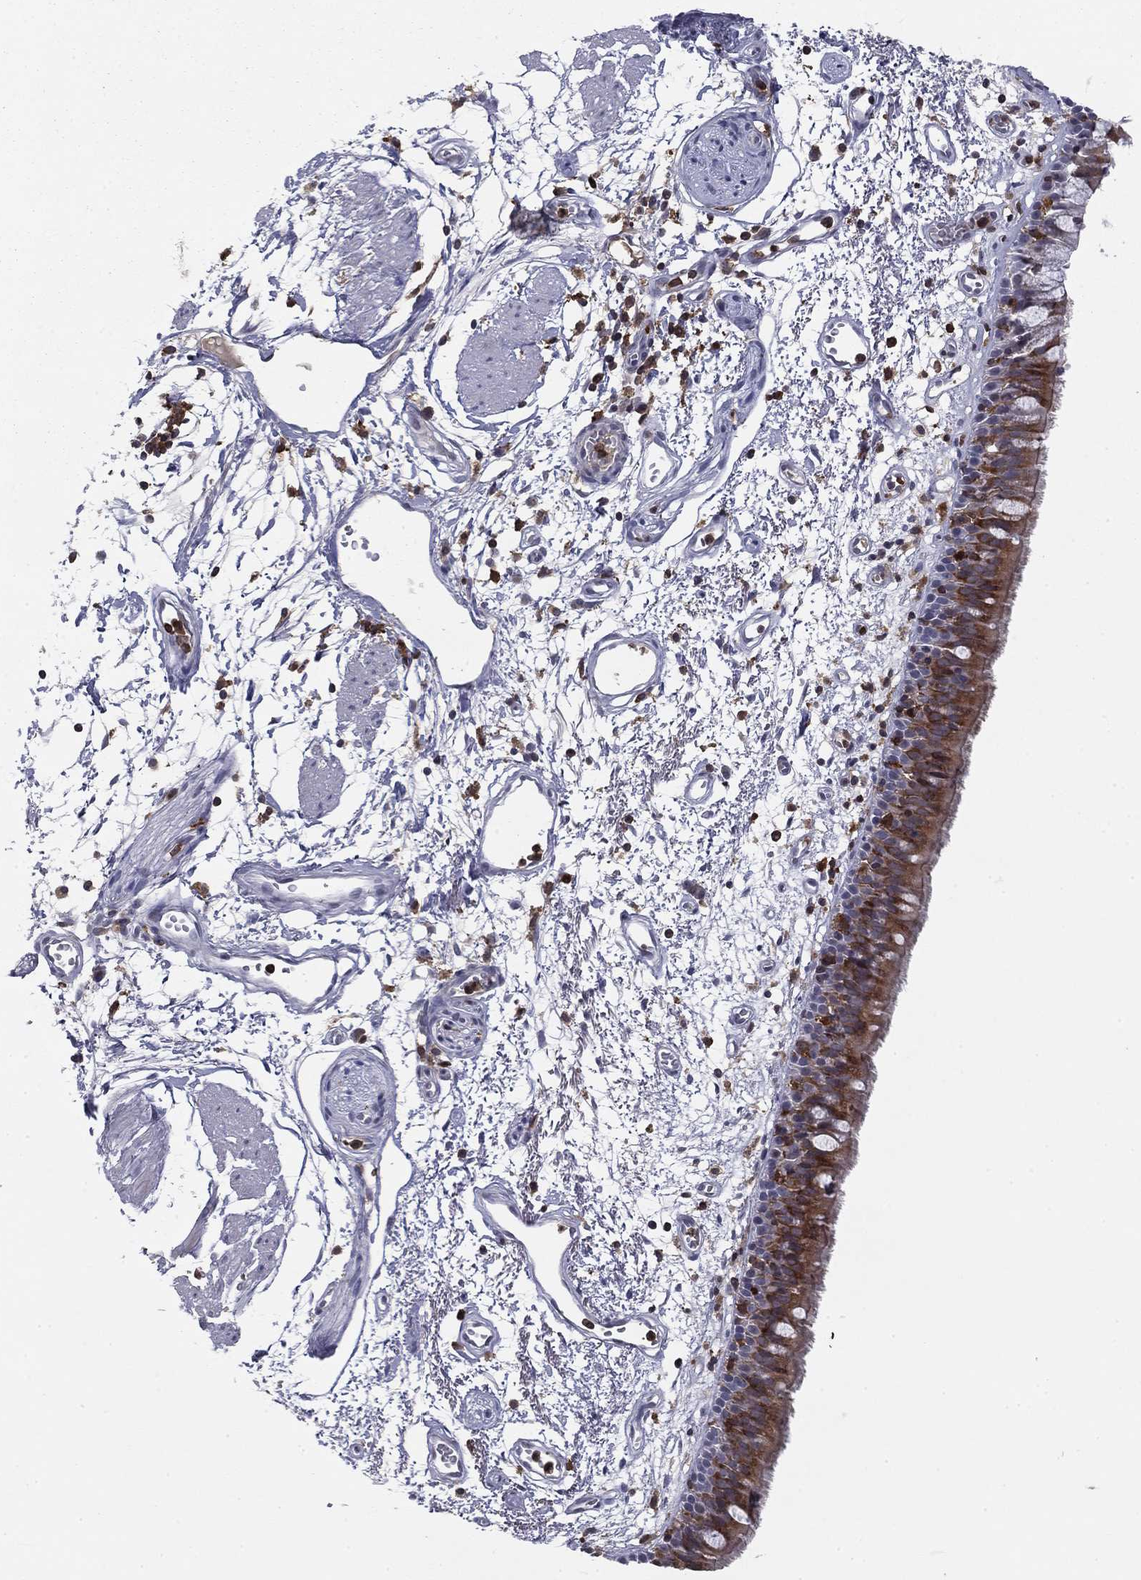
{"staining": {"intensity": "moderate", "quantity": "25%-75%", "location": "cytoplasmic/membranous"}, "tissue": "bronchus", "cell_type": "Respiratory epithelial cells", "image_type": "normal", "snomed": [{"axis": "morphology", "description": "Normal tissue, NOS"}, {"axis": "morphology", "description": "Squamous cell carcinoma, NOS"}, {"axis": "topography", "description": "Cartilage tissue"}, {"axis": "topography", "description": "Bronchus"}, {"axis": "topography", "description": "Lung"}], "caption": "Brown immunohistochemical staining in normal human bronchus demonstrates moderate cytoplasmic/membranous staining in approximately 25%-75% of respiratory epithelial cells. (IHC, brightfield microscopy, high magnification).", "gene": "PLCB2", "patient": {"sex": "male", "age": 66}}